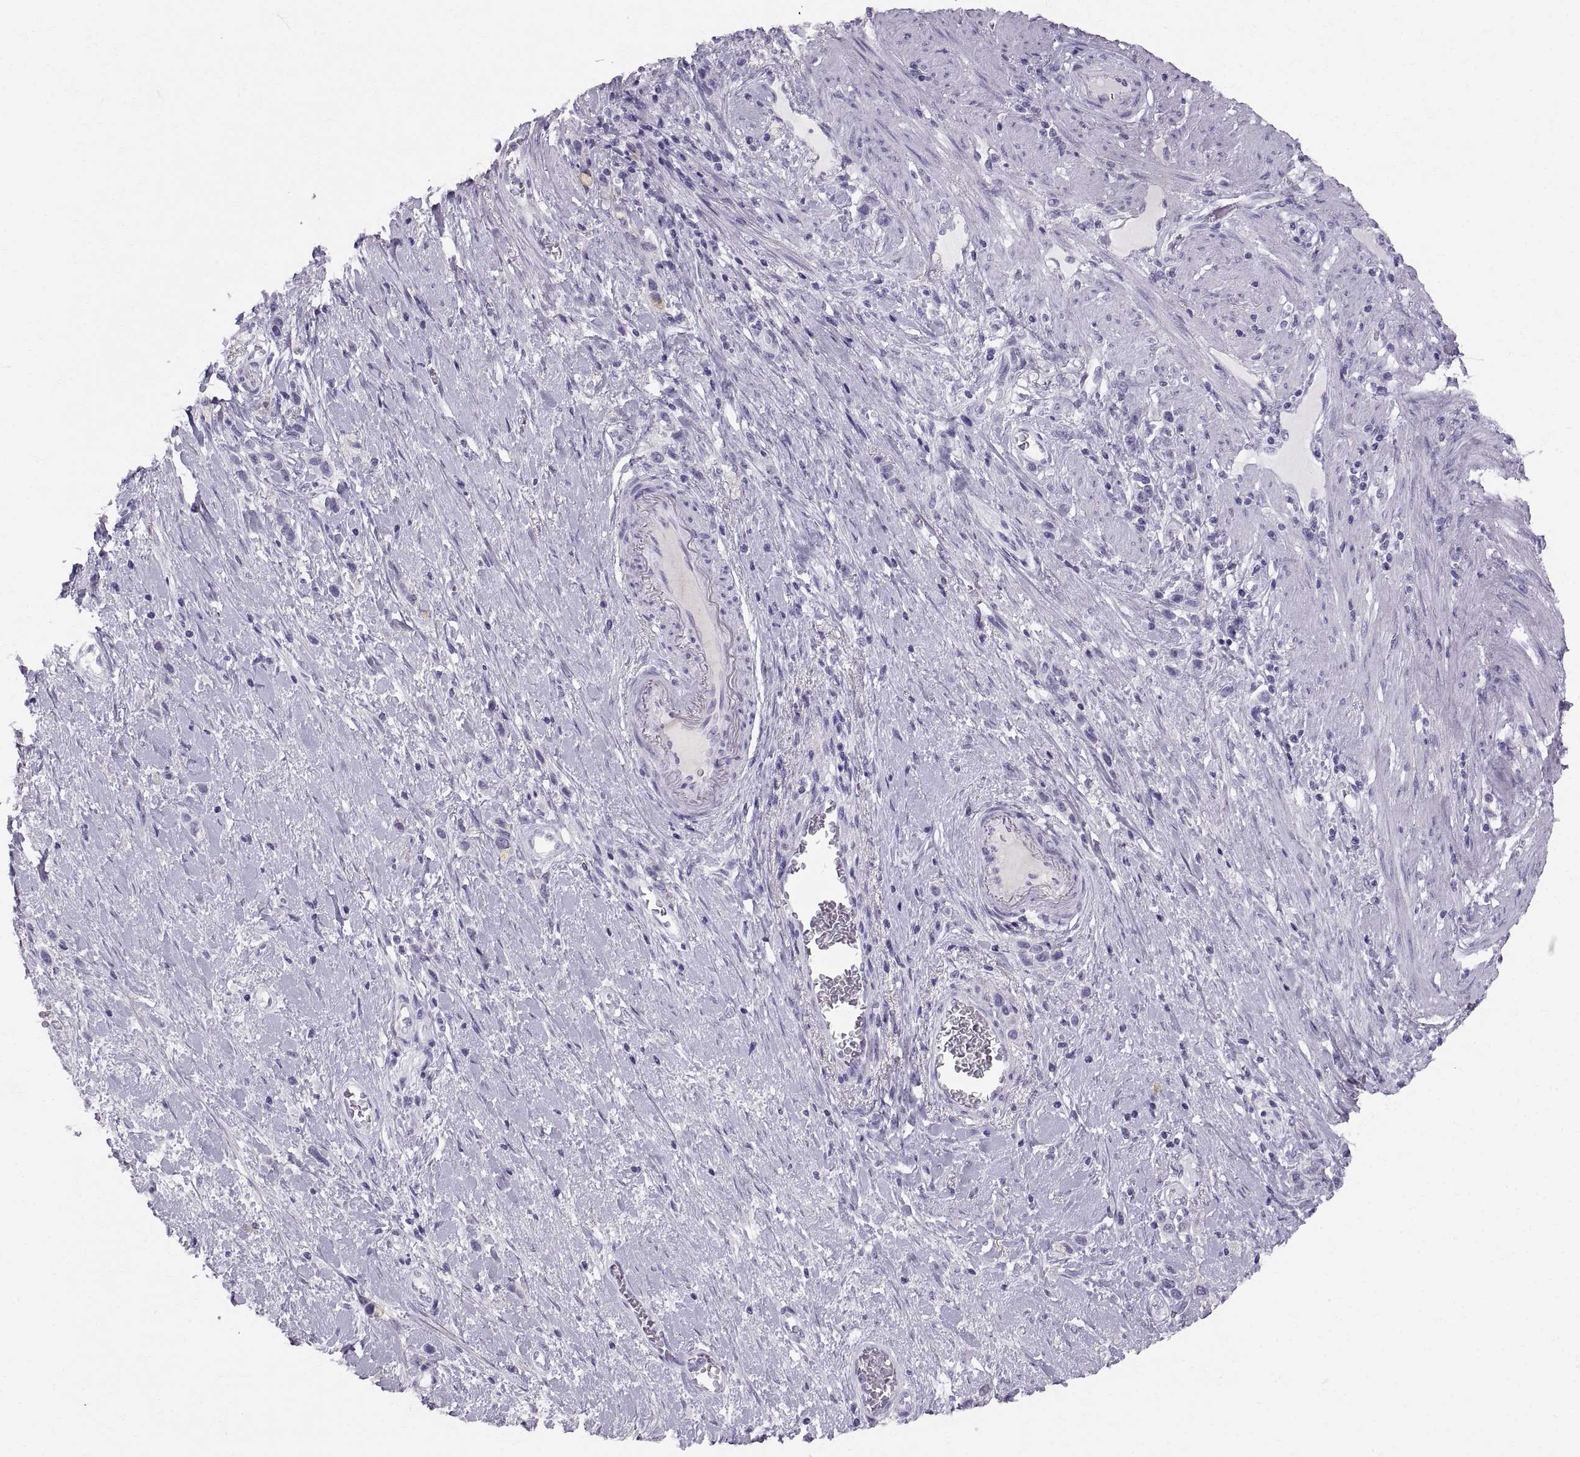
{"staining": {"intensity": "negative", "quantity": "none", "location": "none"}, "tissue": "stomach cancer", "cell_type": "Tumor cells", "image_type": "cancer", "snomed": [{"axis": "morphology", "description": "Normal tissue, NOS"}, {"axis": "morphology", "description": "Adenocarcinoma, NOS"}, {"axis": "morphology", "description": "Adenocarcinoma, High grade"}, {"axis": "topography", "description": "Stomach, upper"}, {"axis": "topography", "description": "Stomach"}], "caption": "Tumor cells show no significant protein expression in stomach cancer.", "gene": "SLC22A6", "patient": {"sex": "female", "age": 65}}